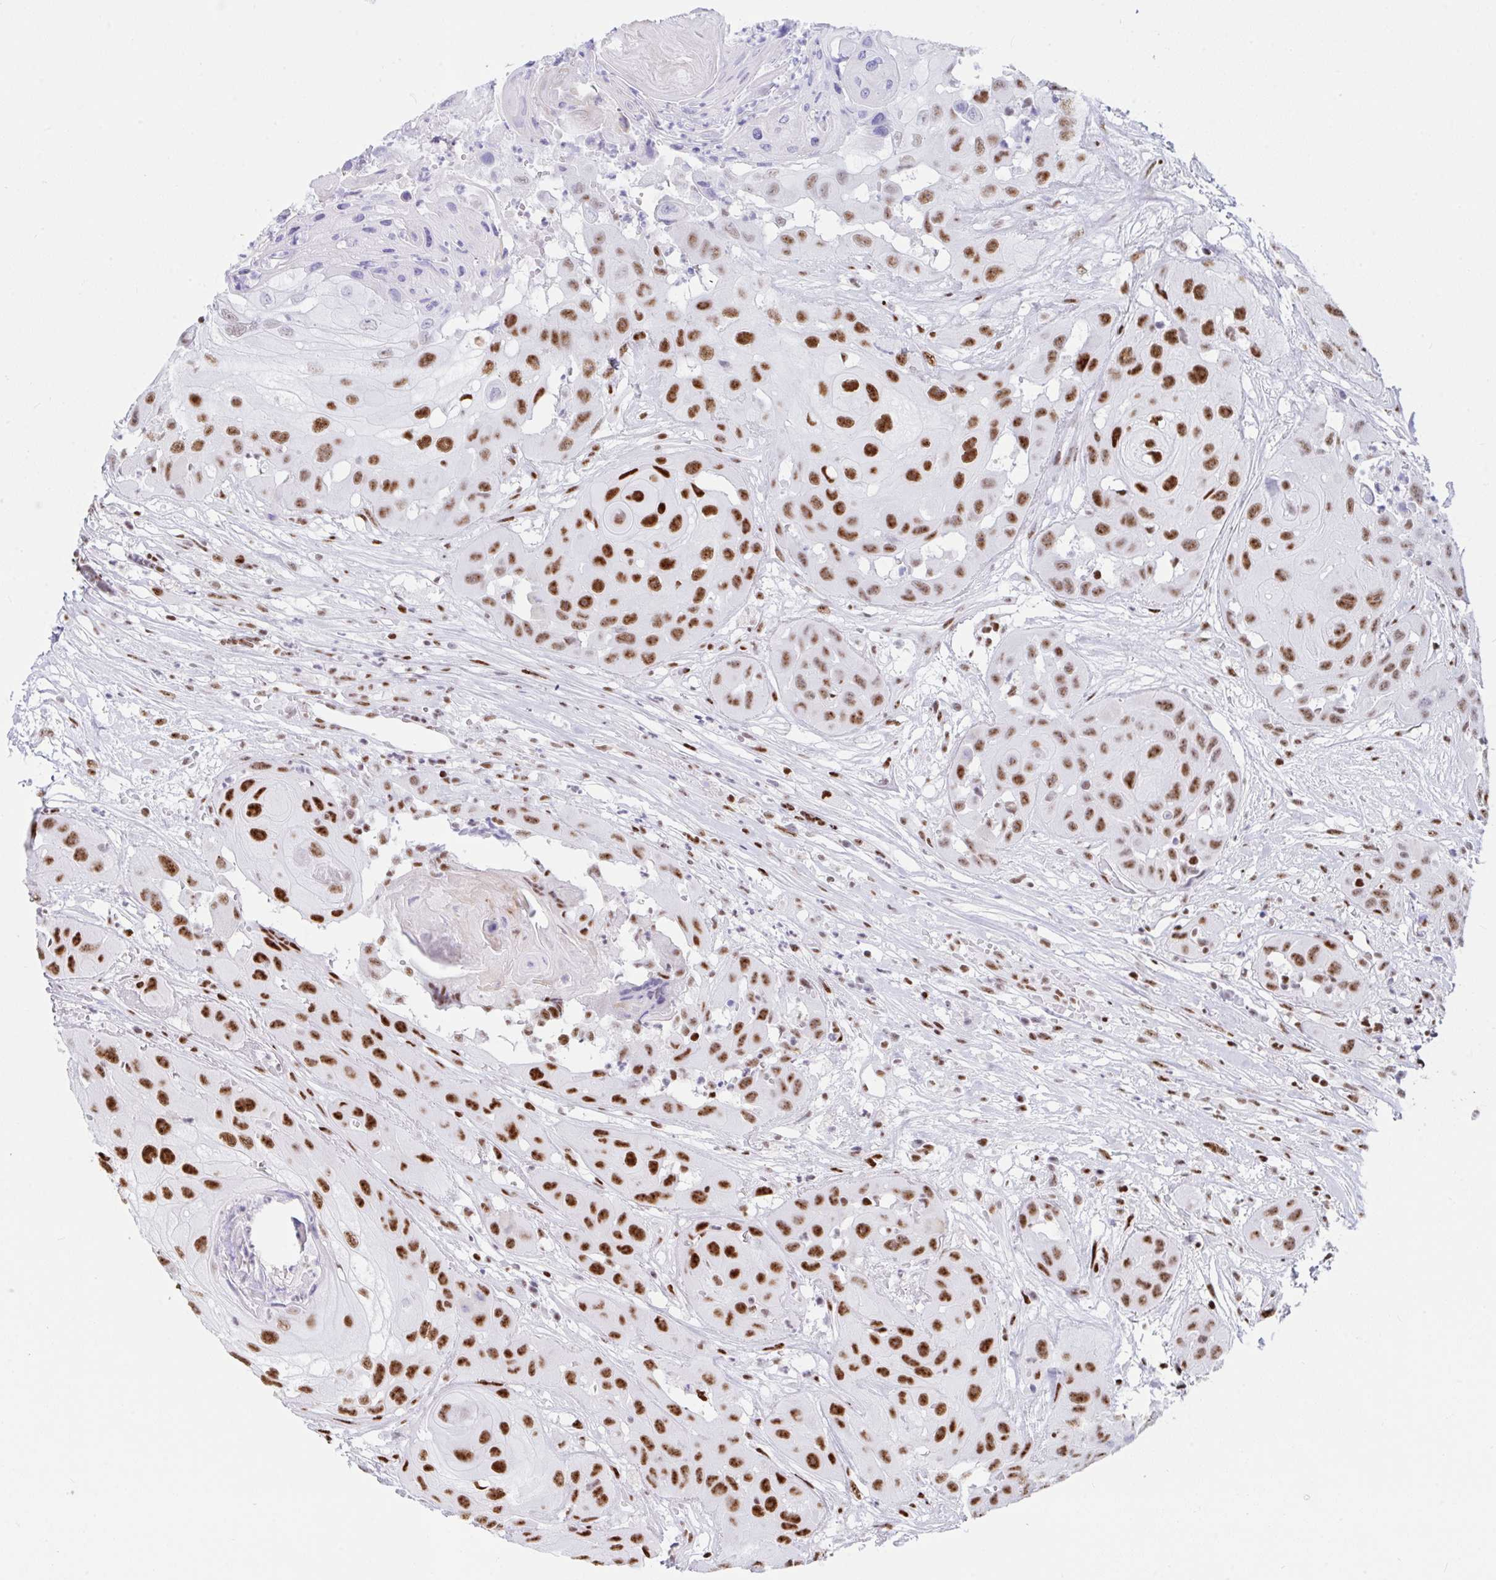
{"staining": {"intensity": "strong", "quantity": ">75%", "location": "nuclear"}, "tissue": "head and neck cancer", "cell_type": "Tumor cells", "image_type": "cancer", "snomed": [{"axis": "morphology", "description": "Squamous cell carcinoma, NOS"}, {"axis": "topography", "description": "Head-Neck"}], "caption": "There is high levels of strong nuclear positivity in tumor cells of head and neck cancer (squamous cell carcinoma), as demonstrated by immunohistochemical staining (brown color).", "gene": "IKZF2", "patient": {"sex": "male", "age": 83}}